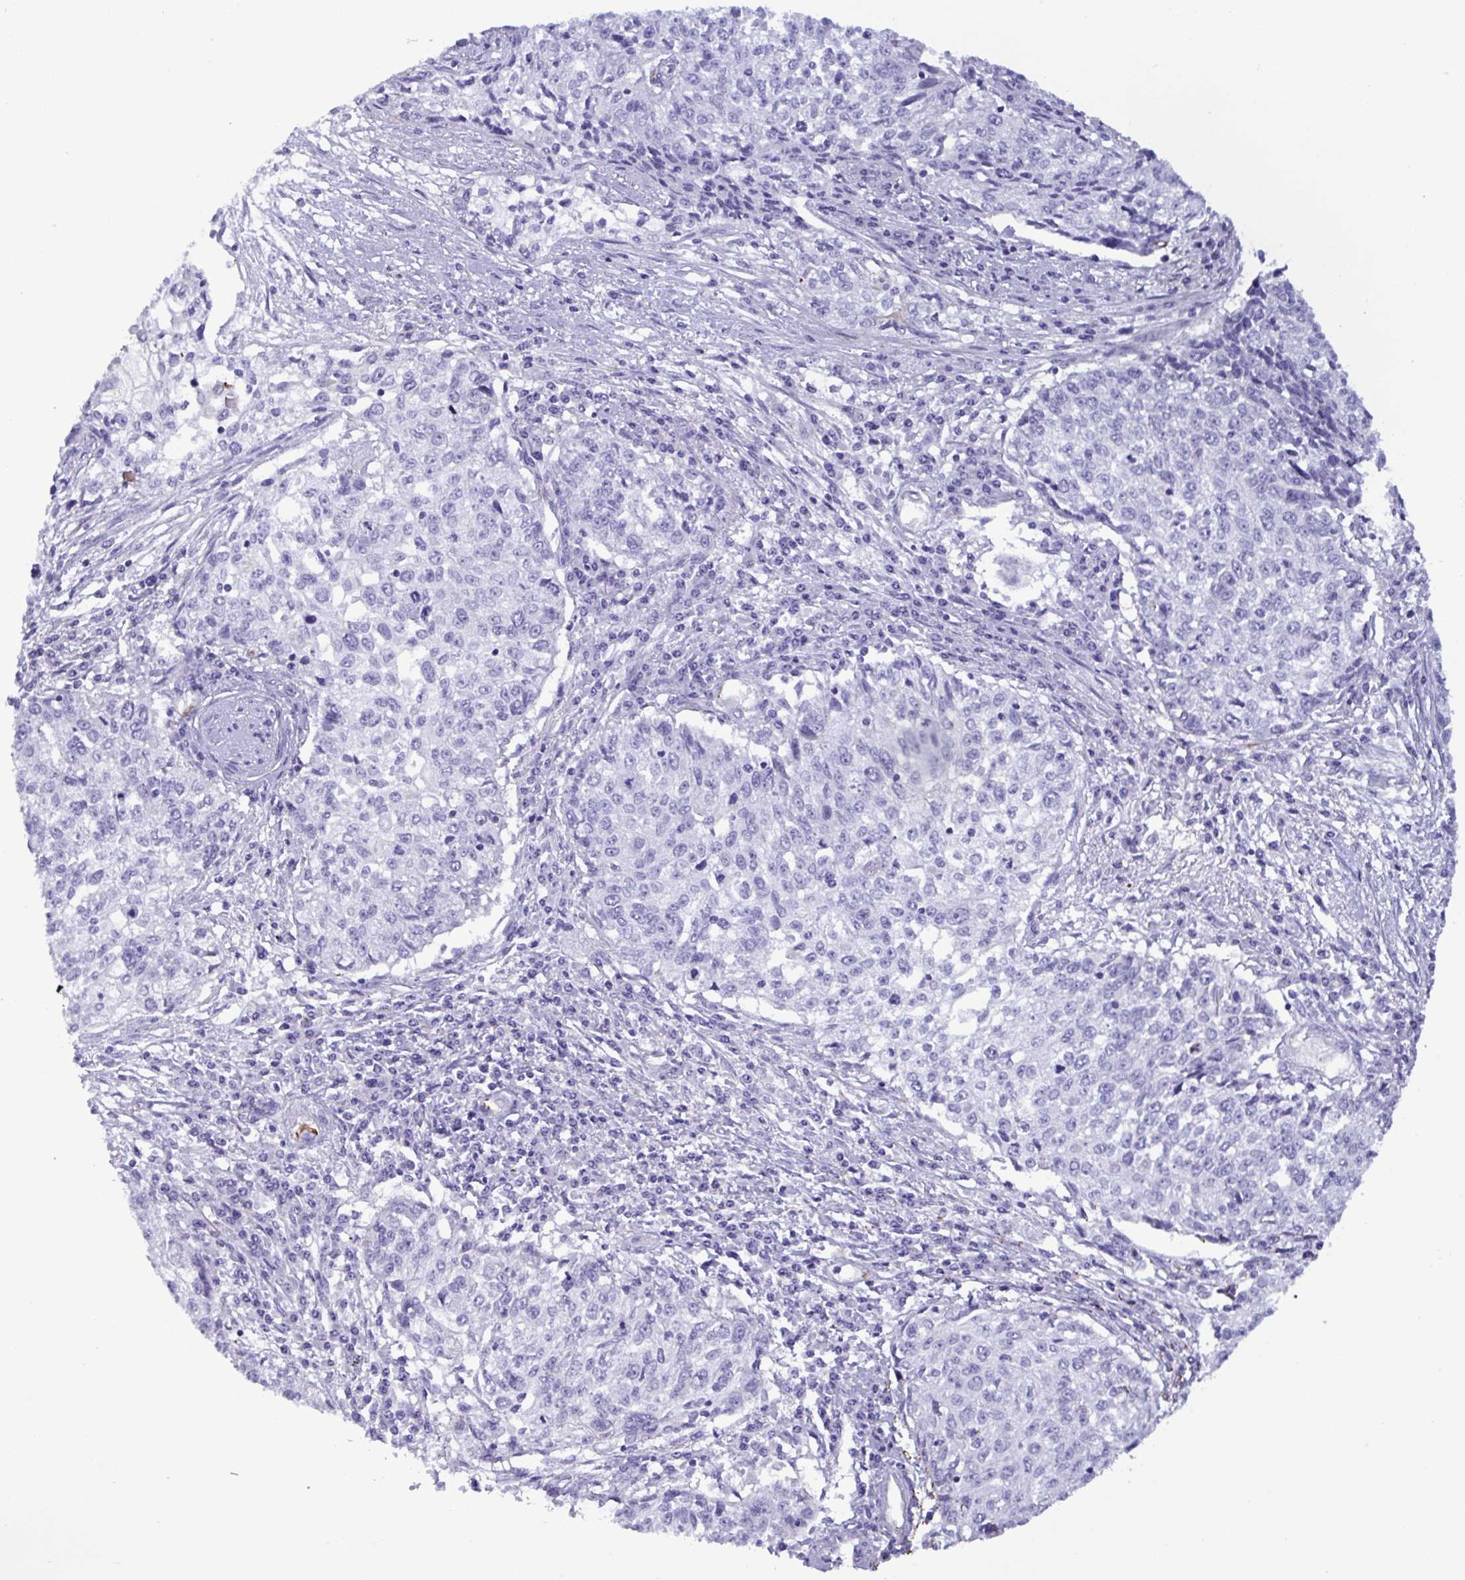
{"staining": {"intensity": "negative", "quantity": "none", "location": "none"}, "tissue": "cervical cancer", "cell_type": "Tumor cells", "image_type": "cancer", "snomed": [{"axis": "morphology", "description": "Squamous cell carcinoma, NOS"}, {"axis": "topography", "description": "Cervix"}], "caption": "Tumor cells show no significant protein positivity in cervical cancer.", "gene": "SMAD5", "patient": {"sex": "female", "age": 57}}